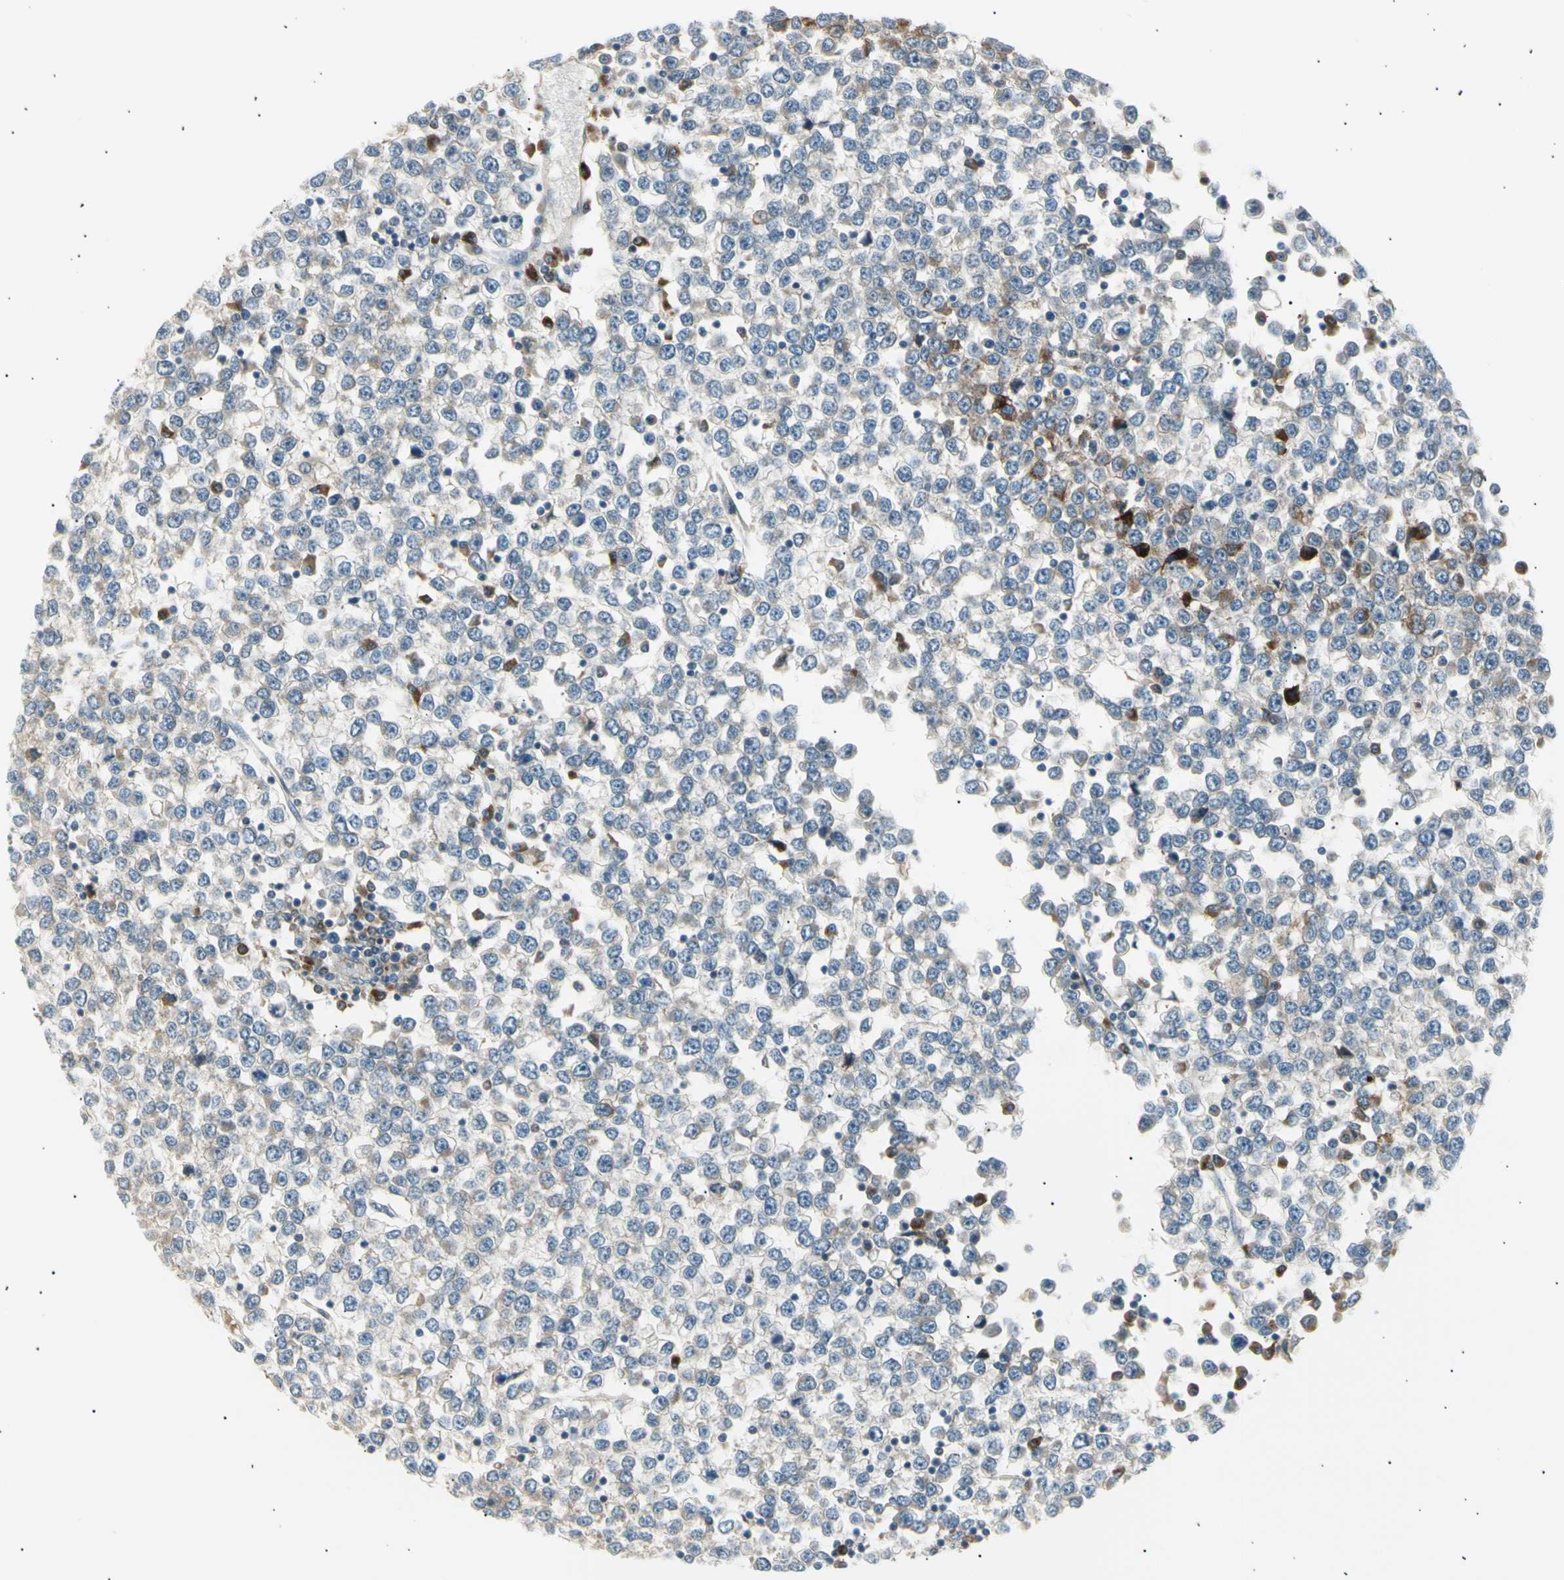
{"staining": {"intensity": "weak", "quantity": "<25%", "location": "cytoplasmic/membranous"}, "tissue": "testis cancer", "cell_type": "Tumor cells", "image_type": "cancer", "snomed": [{"axis": "morphology", "description": "Seminoma, NOS"}, {"axis": "topography", "description": "Testis"}], "caption": "A high-resolution image shows immunohistochemistry staining of testis seminoma, which reveals no significant positivity in tumor cells.", "gene": "LHPP", "patient": {"sex": "male", "age": 65}}